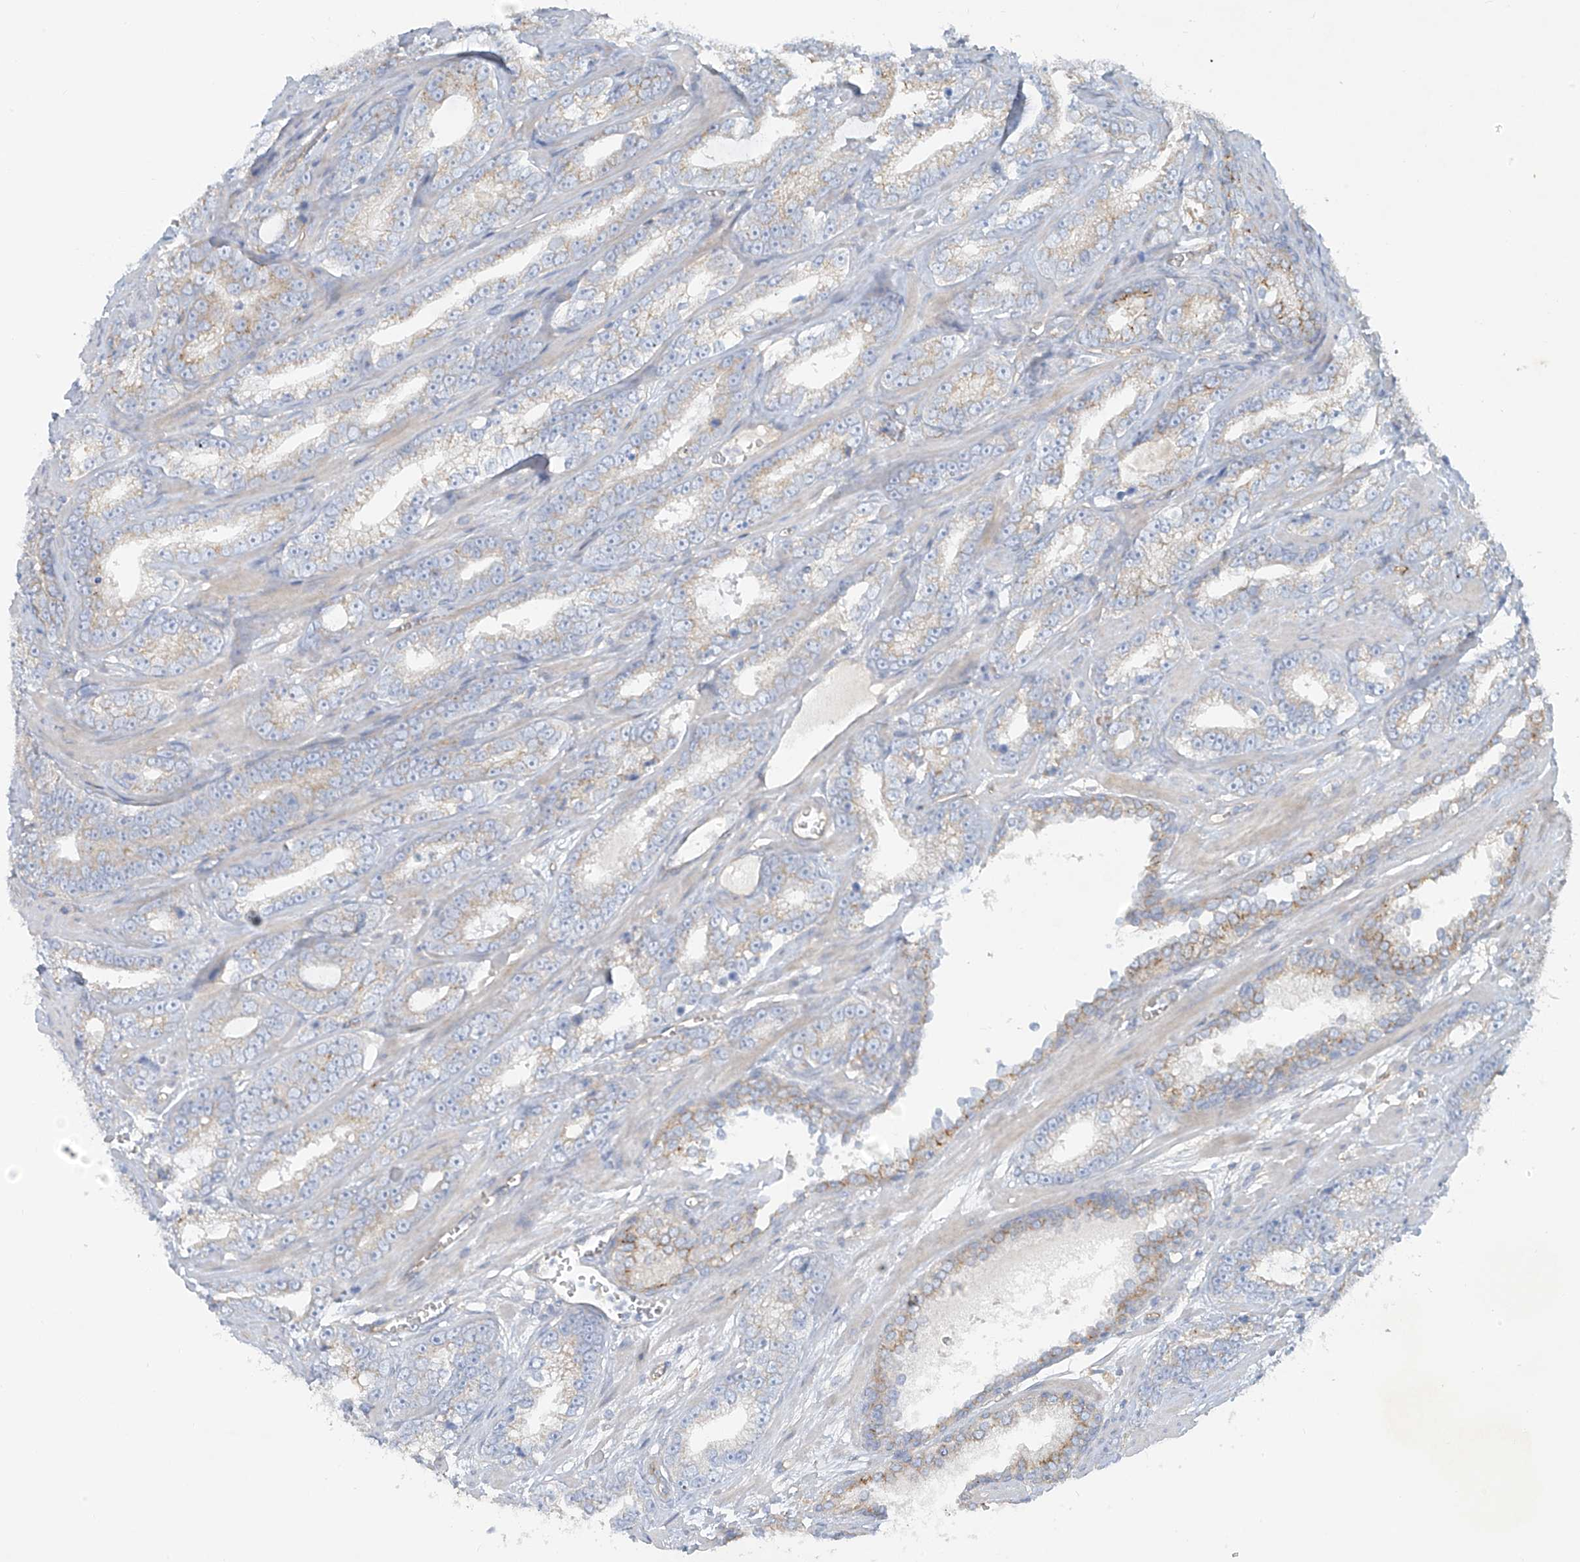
{"staining": {"intensity": "negative", "quantity": "none", "location": "none"}, "tissue": "prostate cancer", "cell_type": "Tumor cells", "image_type": "cancer", "snomed": [{"axis": "morphology", "description": "Adenocarcinoma, High grade"}, {"axis": "topography", "description": "Prostate"}], "caption": "Immunohistochemical staining of human prostate cancer (adenocarcinoma (high-grade)) demonstrates no significant positivity in tumor cells.", "gene": "VAMP5", "patient": {"sex": "male", "age": 62}}